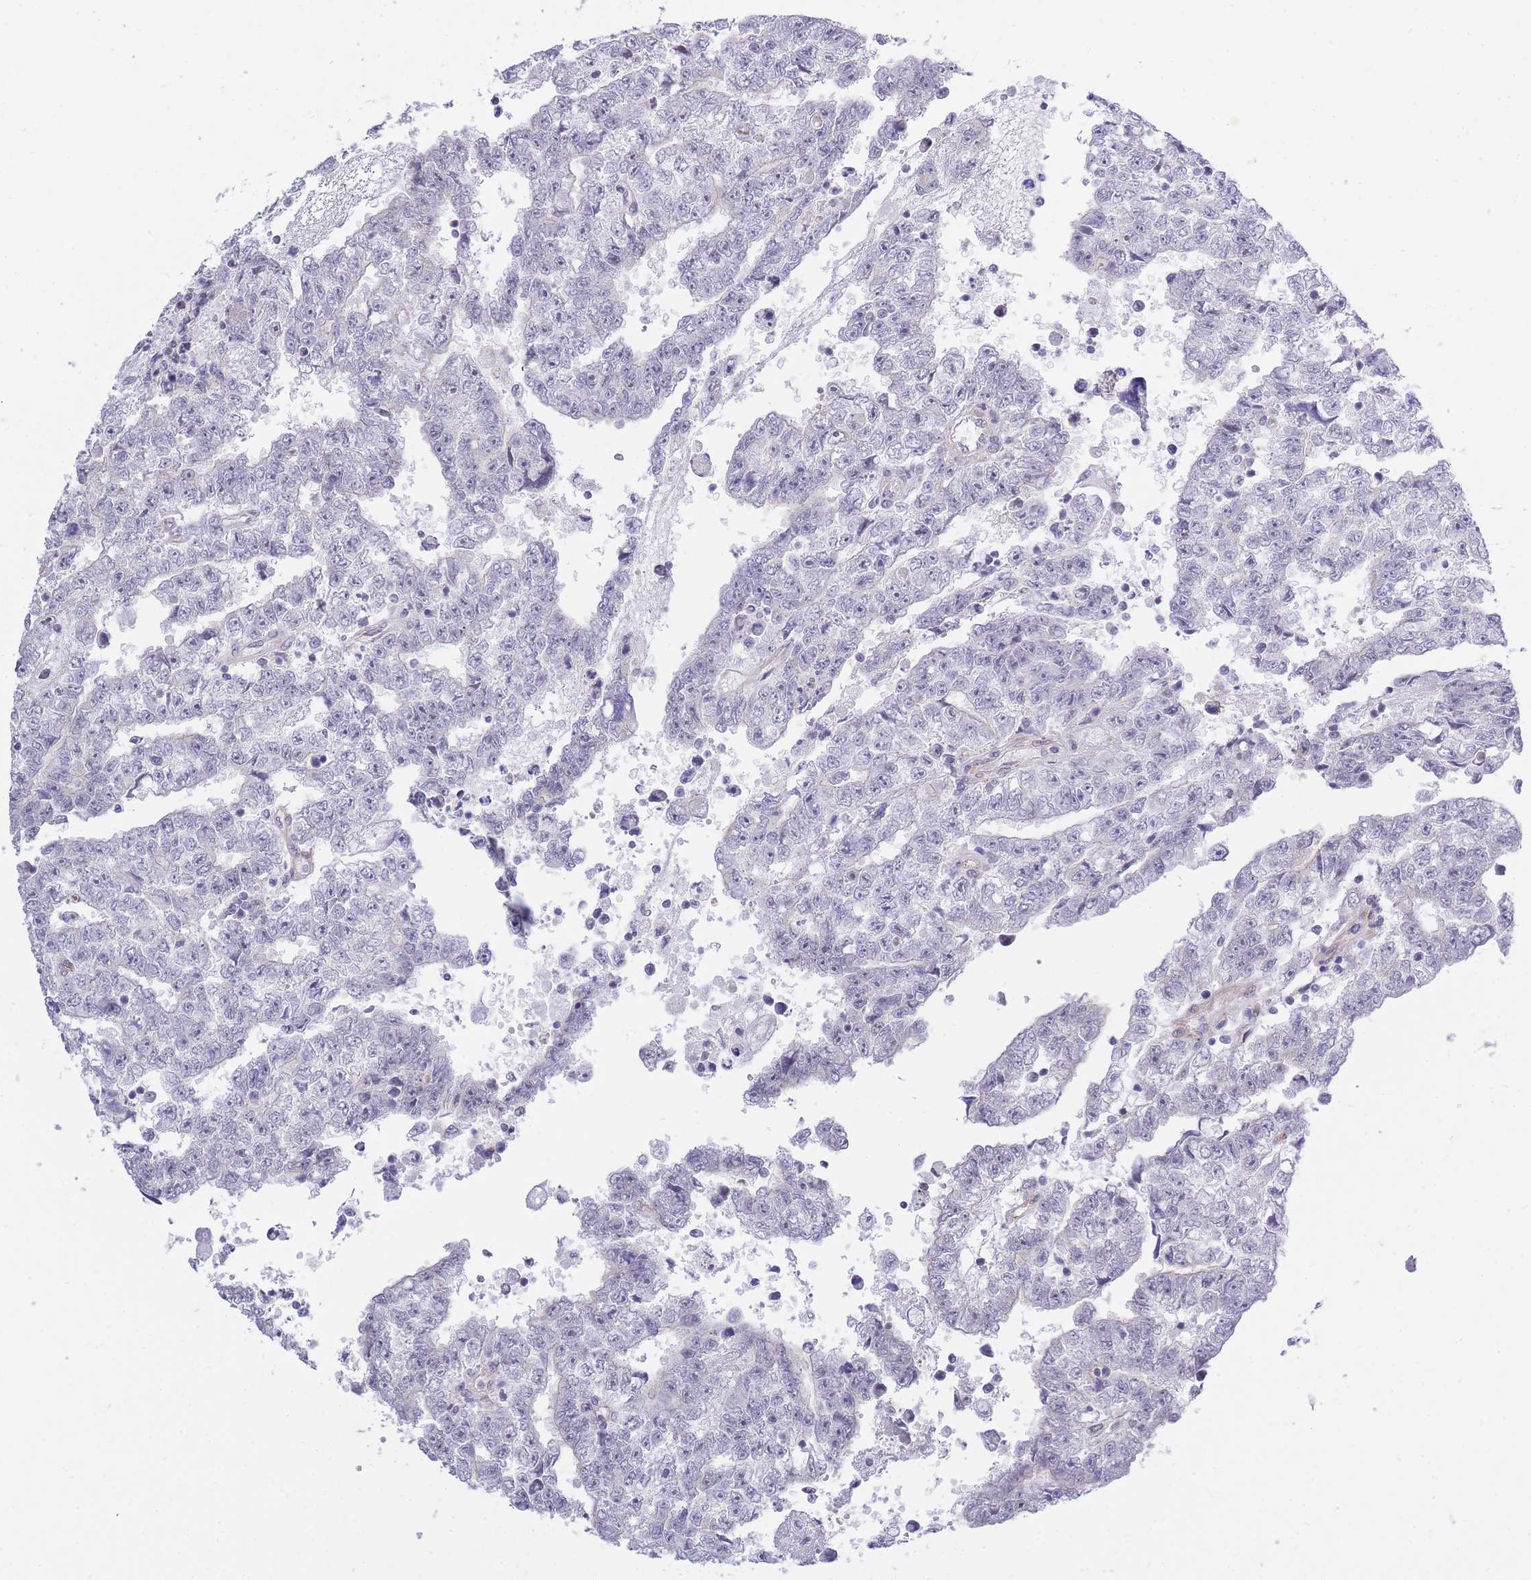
{"staining": {"intensity": "negative", "quantity": "none", "location": "none"}, "tissue": "testis cancer", "cell_type": "Tumor cells", "image_type": "cancer", "snomed": [{"axis": "morphology", "description": "Carcinoma, Embryonal, NOS"}, {"axis": "topography", "description": "Testis"}], "caption": "Tumor cells are negative for protein expression in human embryonal carcinoma (testis). (DAB immunohistochemistry (IHC), high magnification).", "gene": "C19orf25", "patient": {"sex": "male", "age": 25}}